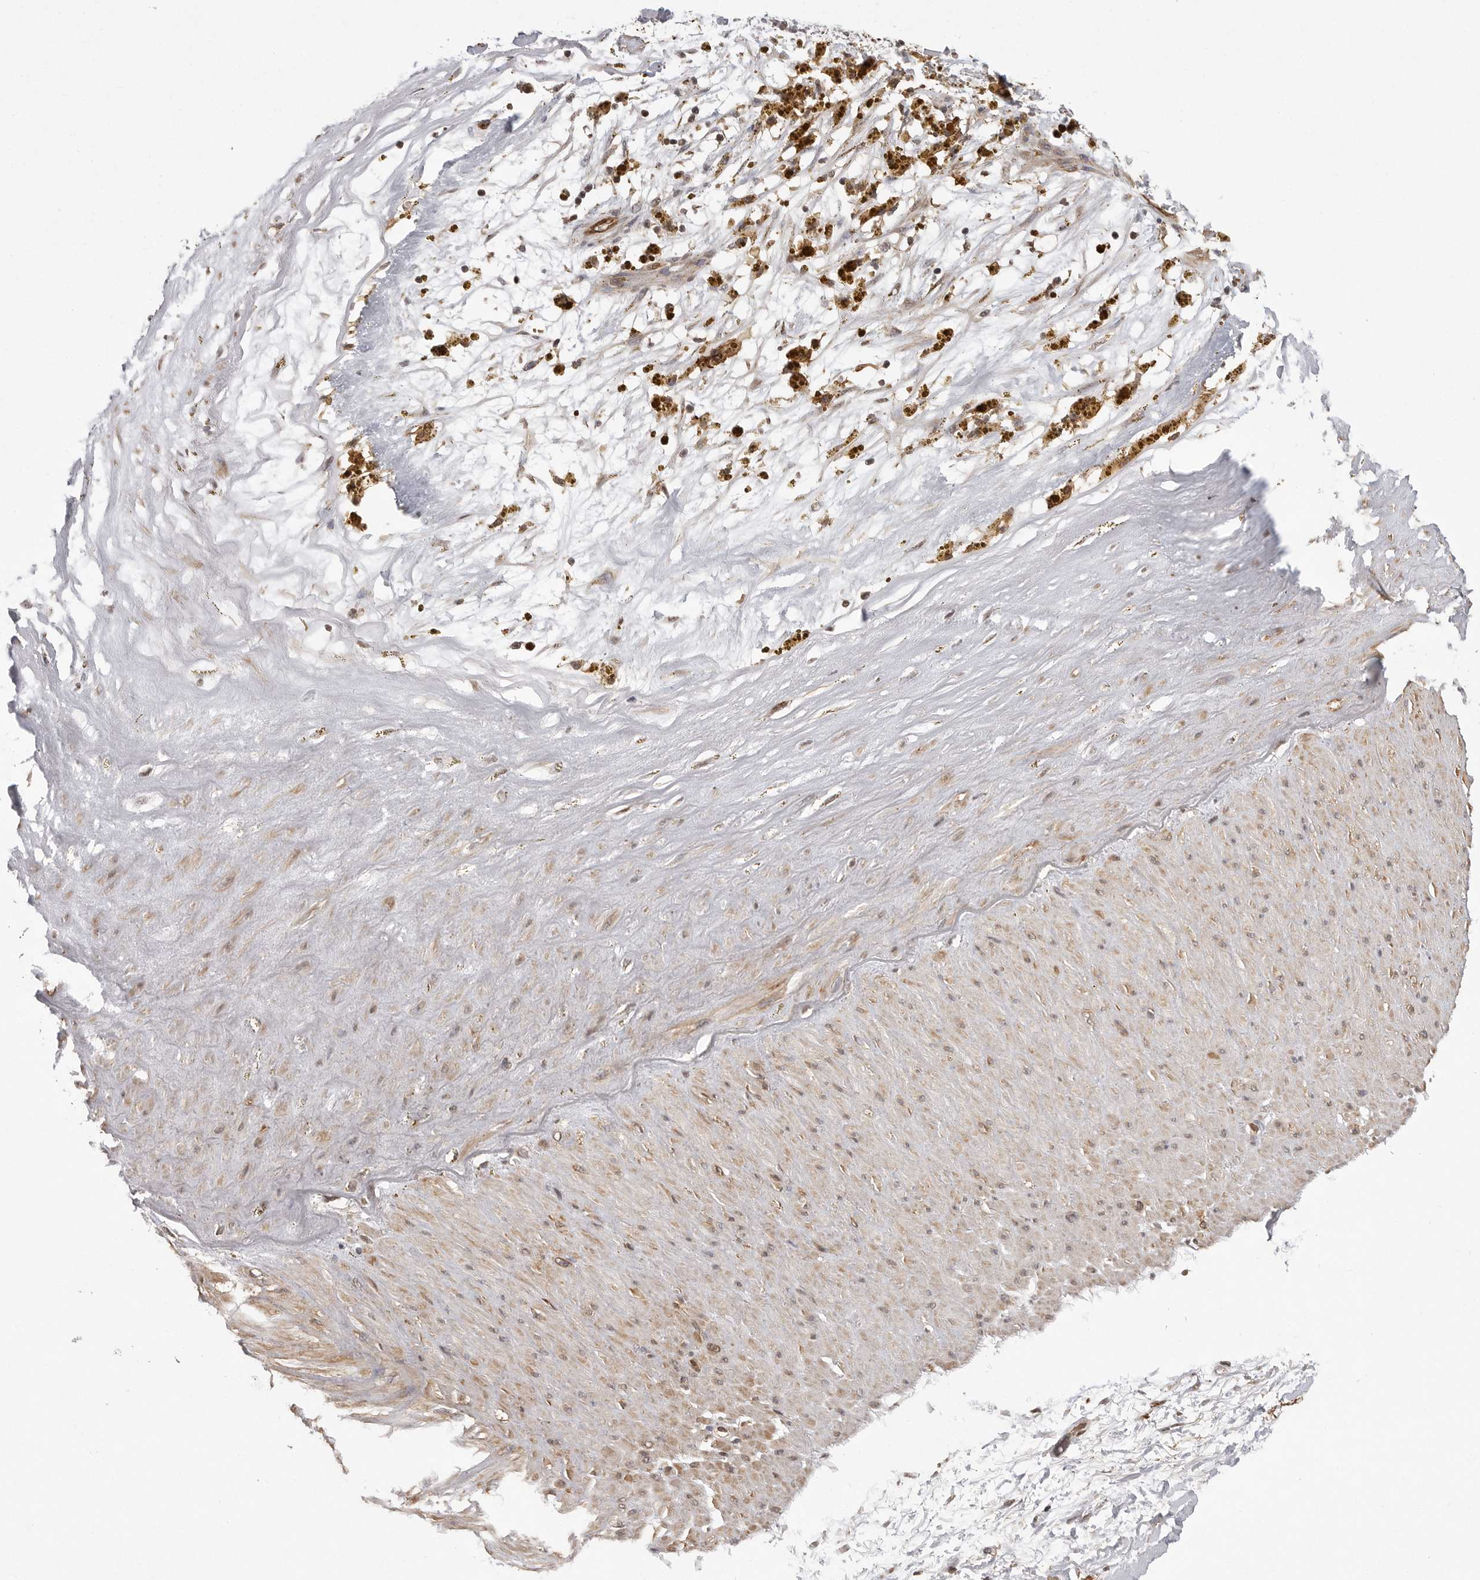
{"staining": {"intensity": "moderate", "quantity": ">75%", "location": "cytoplasmic/membranous"}, "tissue": "soft tissue", "cell_type": "Fibroblasts", "image_type": "normal", "snomed": [{"axis": "morphology", "description": "Normal tissue, NOS"}, {"axis": "topography", "description": "Soft tissue"}], "caption": "Moderate cytoplasmic/membranous protein staining is appreciated in approximately >75% of fibroblasts in soft tissue. Nuclei are stained in blue.", "gene": "NECTIN1", "patient": {"sex": "male", "age": 72}}